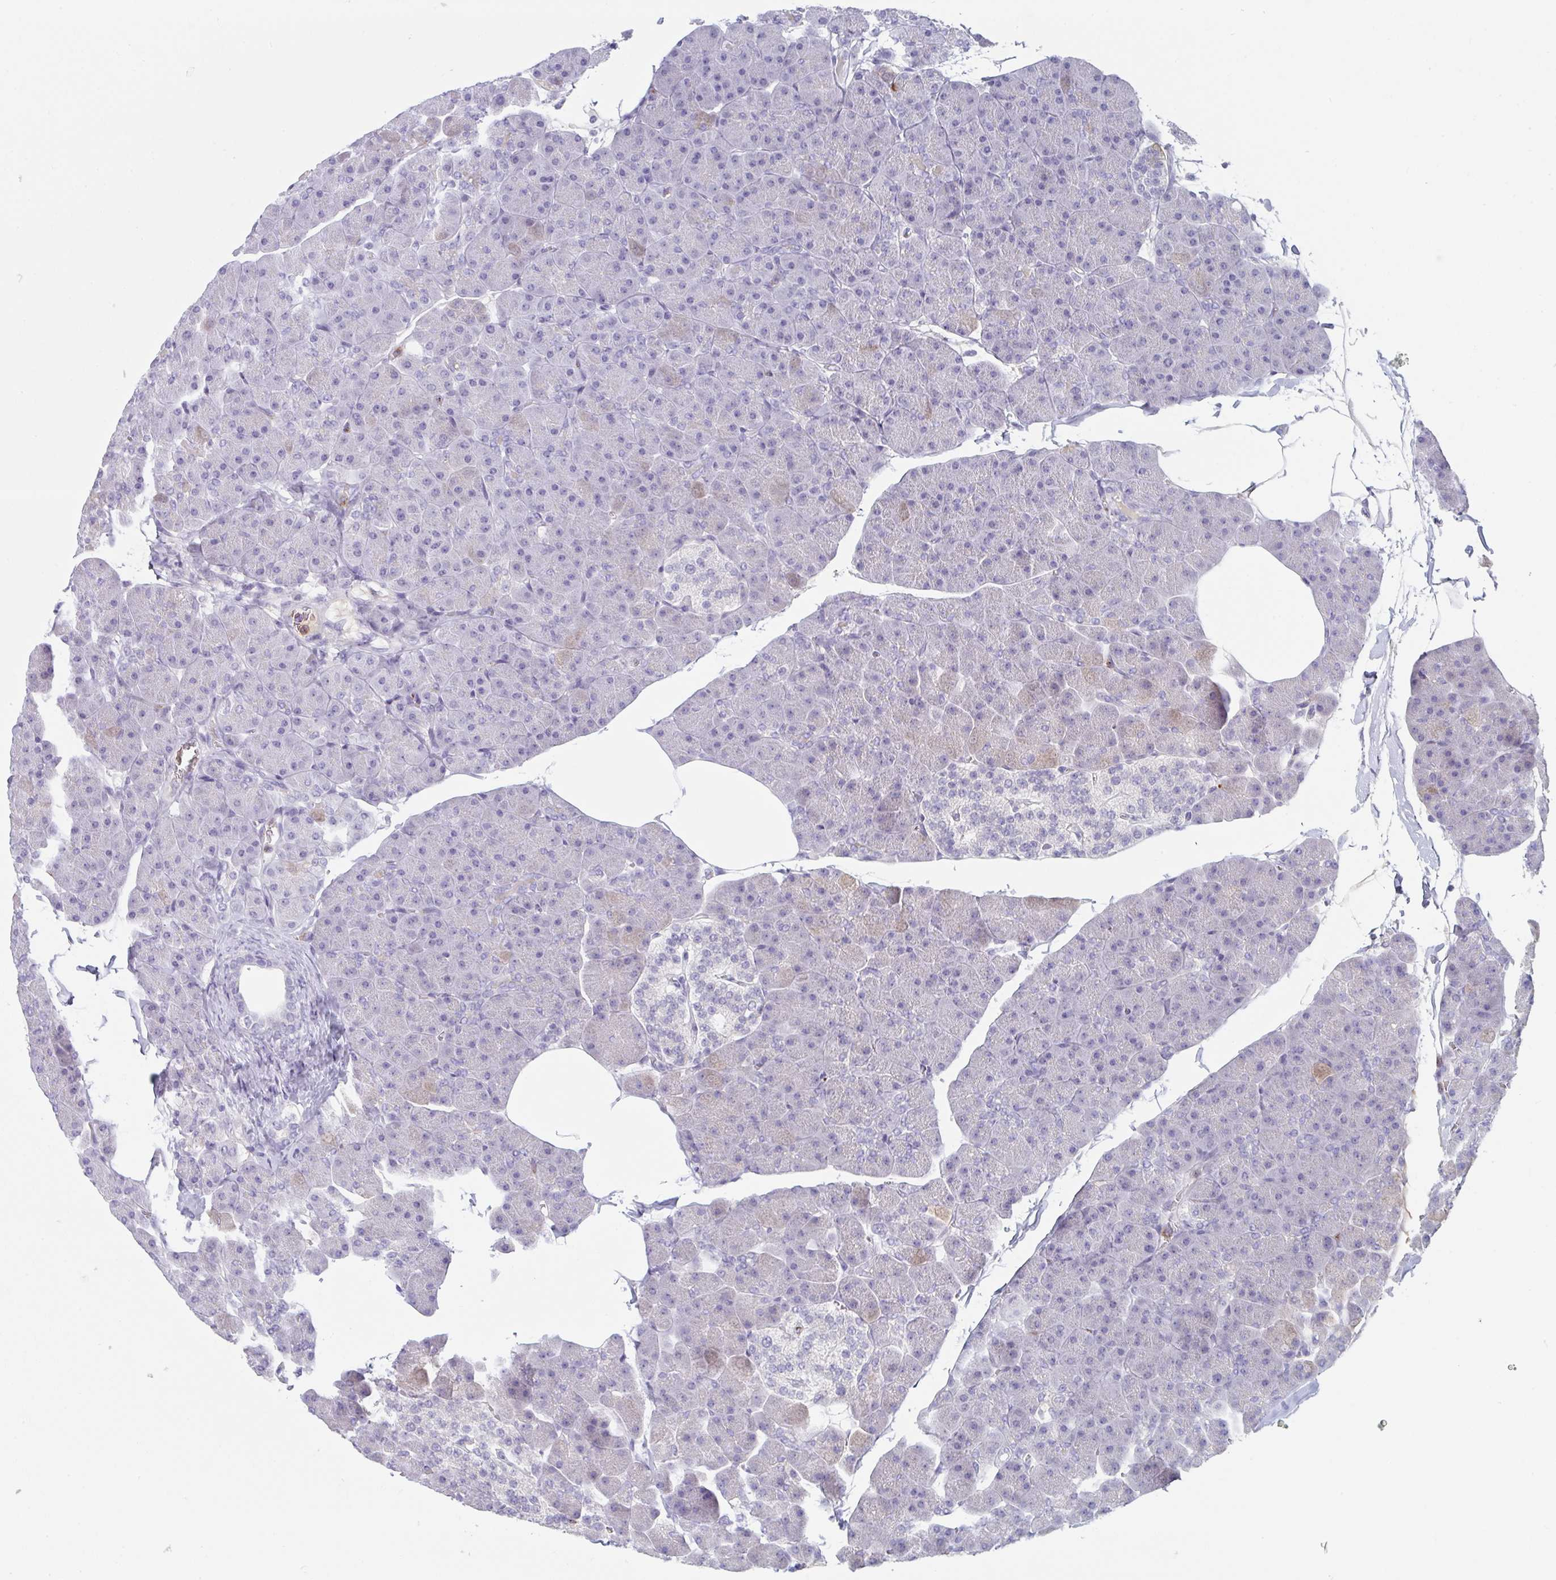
{"staining": {"intensity": "negative", "quantity": "none", "location": "none"}, "tissue": "pancreas", "cell_type": "Exocrine glandular cells", "image_type": "normal", "snomed": [{"axis": "morphology", "description": "Normal tissue, NOS"}, {"axis": "topography", "description": "Pancreas"}], "caption": "IHC image of unremarkable pancreas: pancreas stained with DAB (3,3'-diaminobenzidine) reveals no significant protein expression in exocrine glandular cells.", "gene": "HGFAC", "patient": {"sex": "male", "age": 35}}